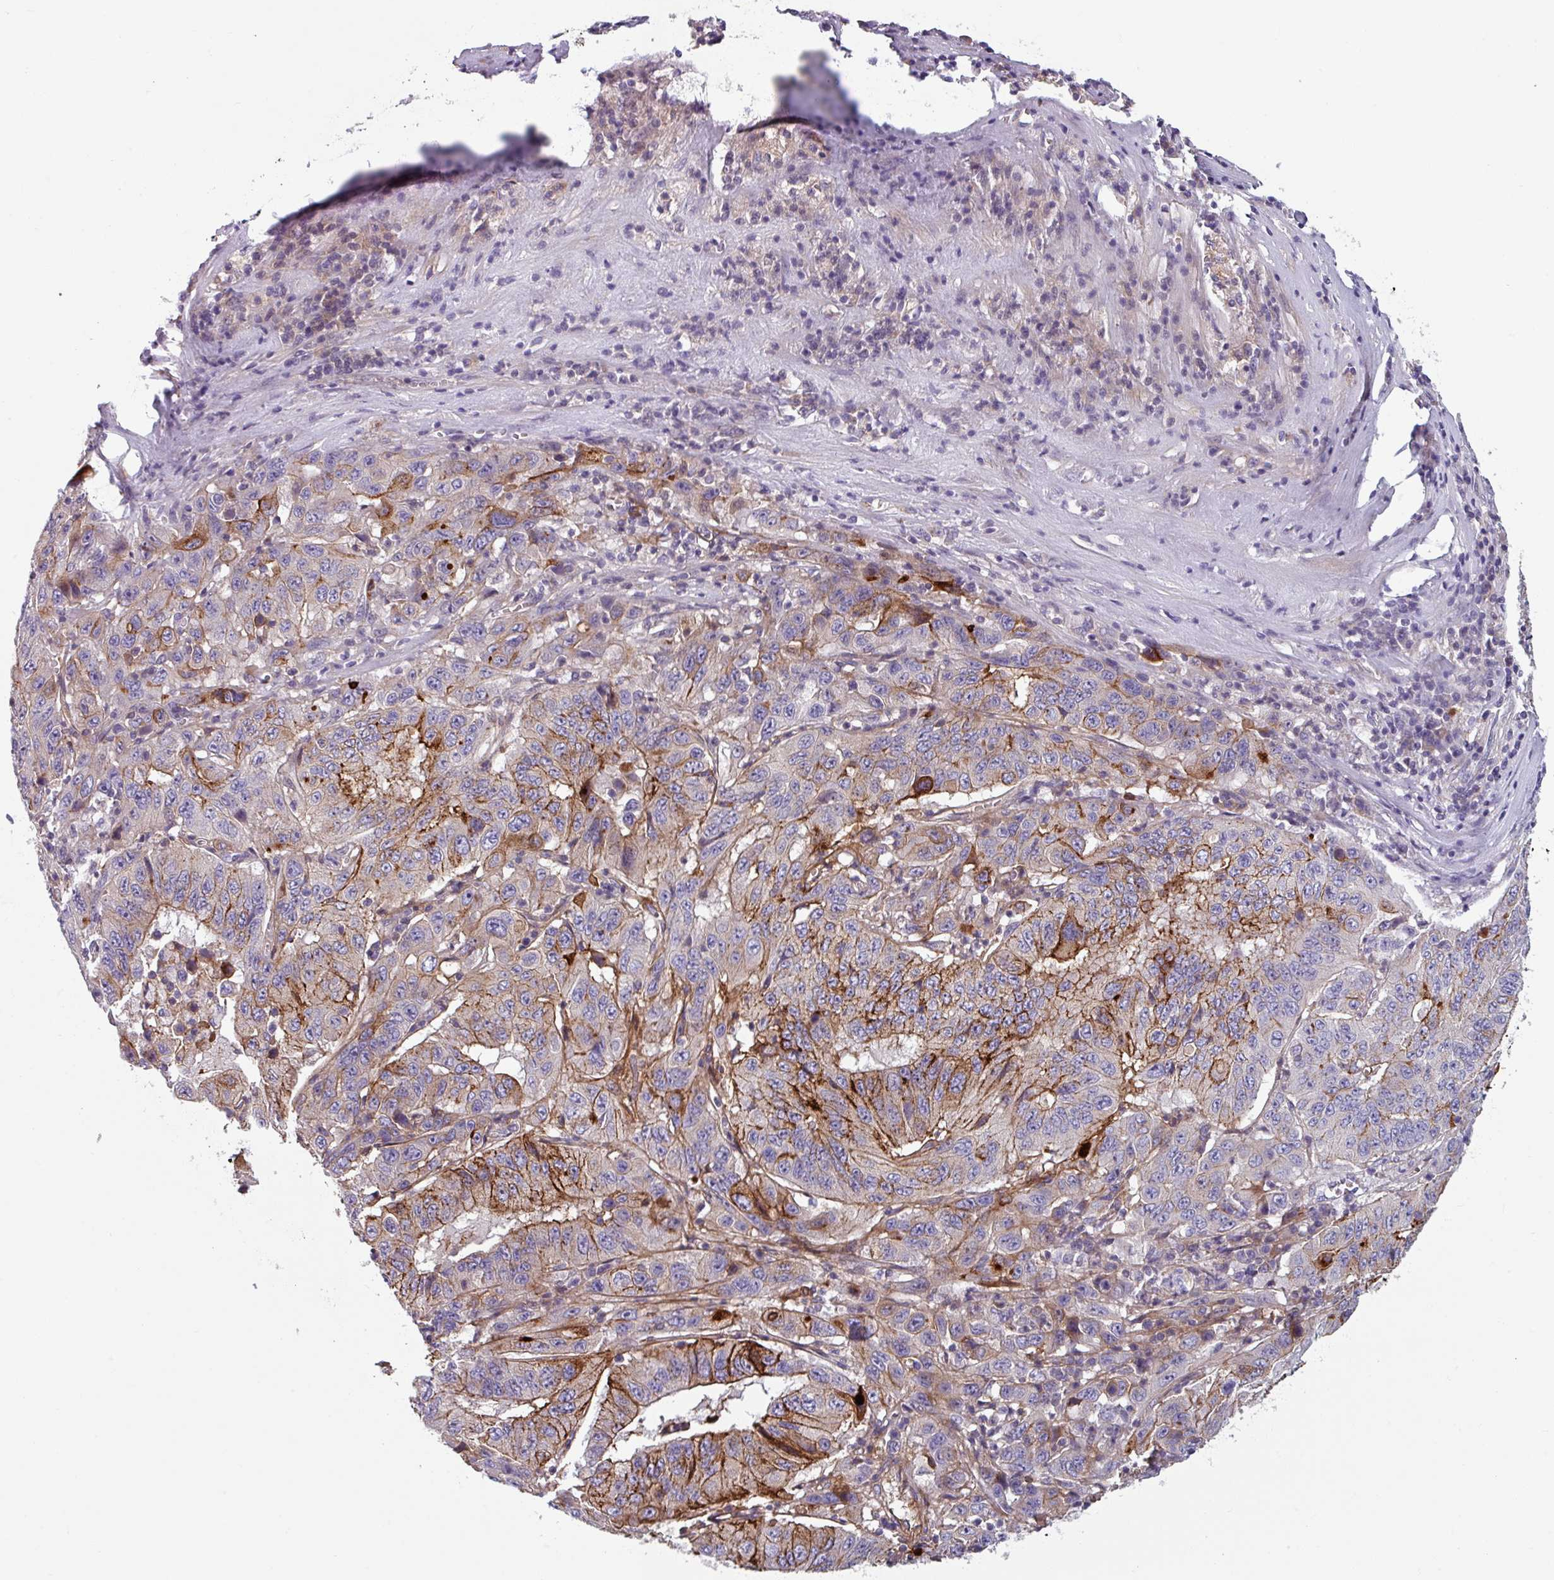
{"staining": {"intensity": "moderate", "quantity": "25%-75%", "location": "cytoplasmic/membranous"}, "tissue": "pancreatic cancer", "cell_type": "Tumor cells", "image_type": "cancer", "snomed": [{"axis": "morphology", "description": "Adenocarcinoma, NOS"}, {"axis": "topography", "description": "Pancreas"}], "caption": "This is a micrograph of immunohistochemistry (IHC) staining of adenocarcinoma (pancreatic), which shows moderate staining in the cytoplasmic/membranous of tumor cells.", "gene": "TMEM132A", "patient": {"sex": "male", "age": 63}}